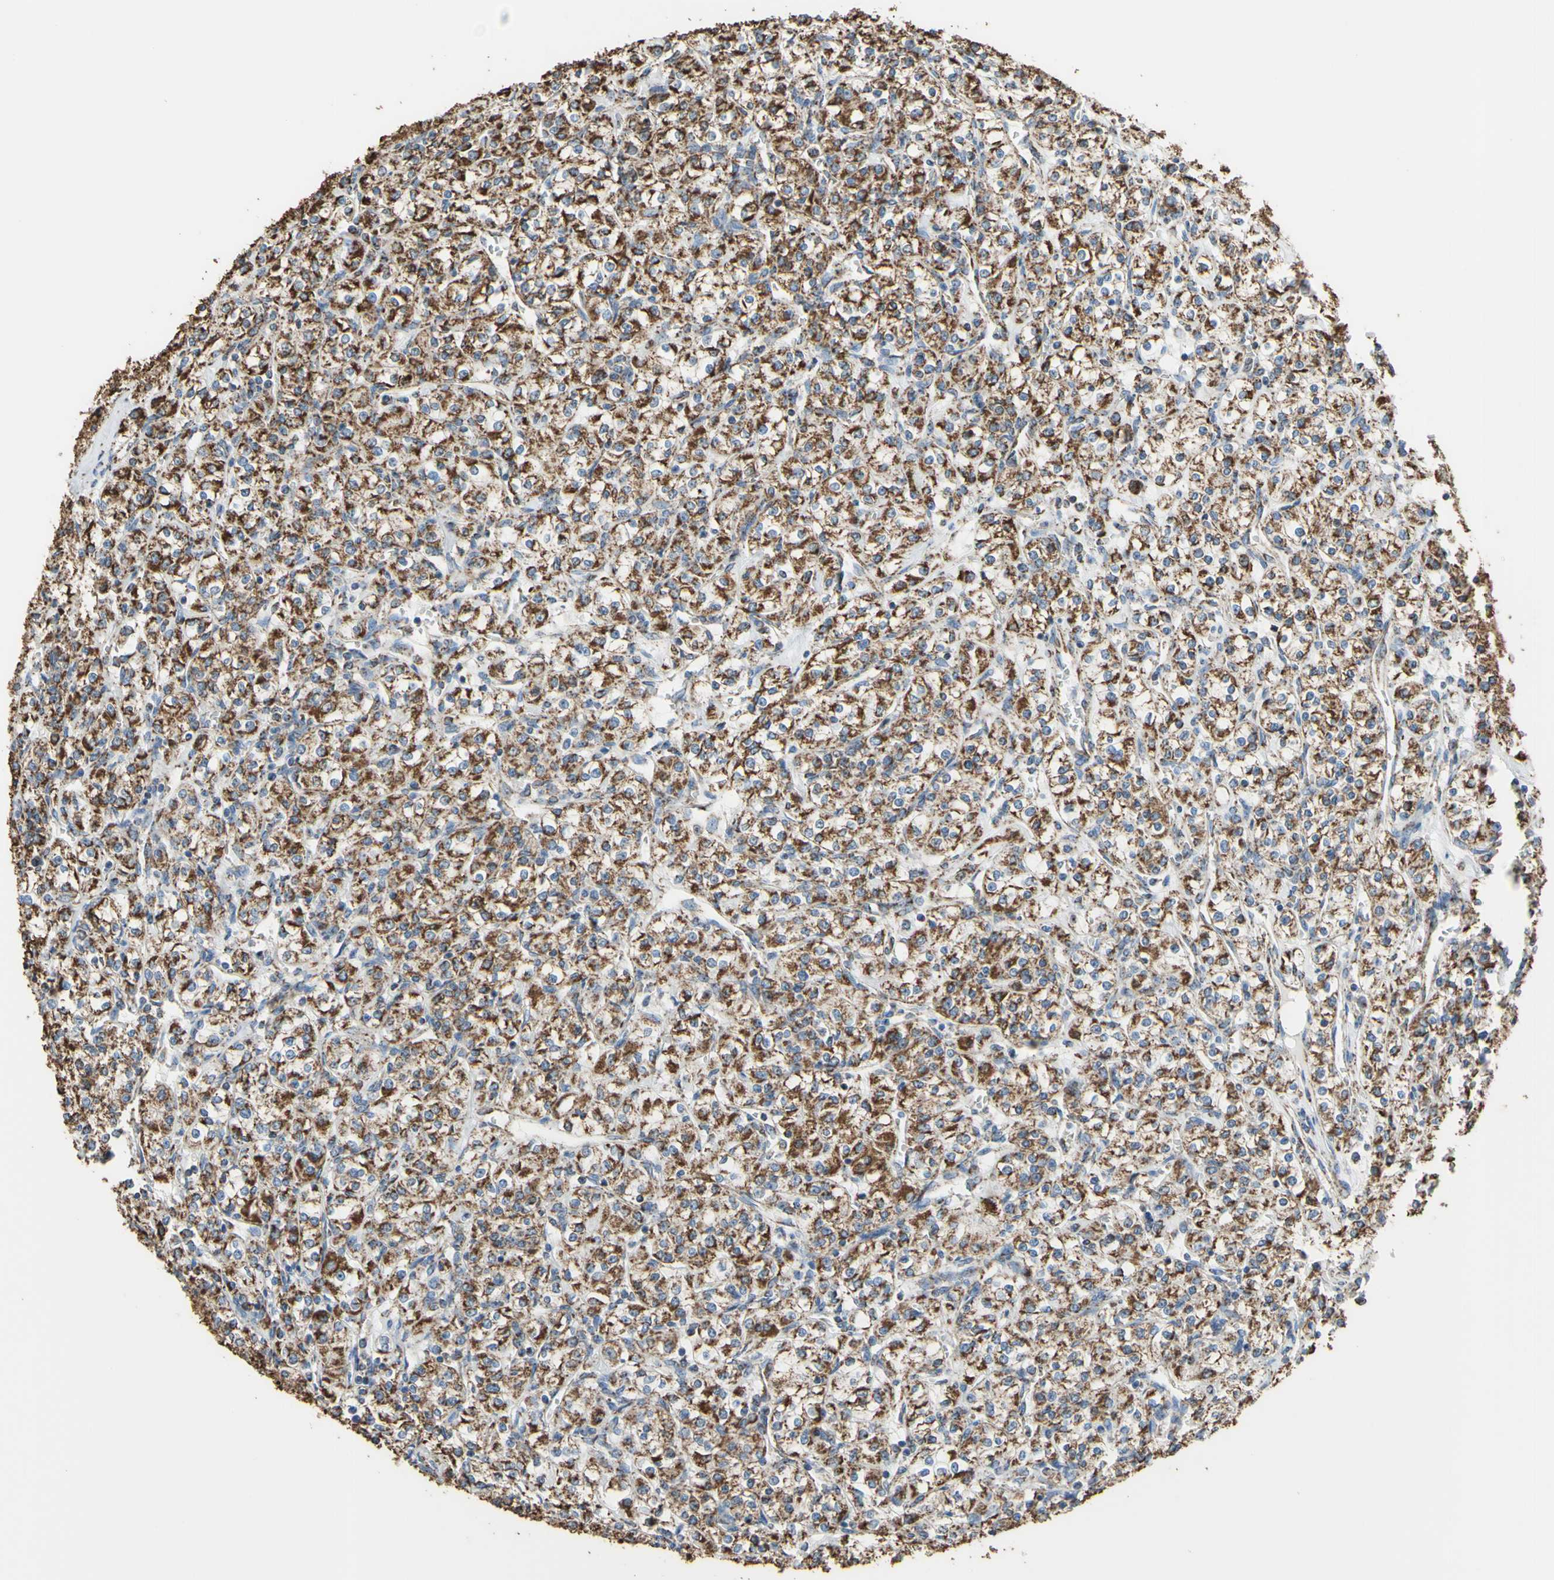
{"staining": {"intensity": "moderate", "quantity": ">75%", "location": "cytoplasmic/membranous"}, "tissue": "renal cancer", "cell_type": "Tumor cells", "image_type": "cancer", "snomed": [{"axis": "morphology", "description": "Adenocarcinoma, NOS"}, {"axis": "topography", "description": "Kidney"}], "caption": "A histopathology image showing moderate cytoplasmic/membranous staining in about >75% of tumor cells in renal cancer (adenocarcinoma), as visualized by brown immunohistochemical staining.", "gene": "CMKLR2", "patient": {"sex": "male", "age": 77}}